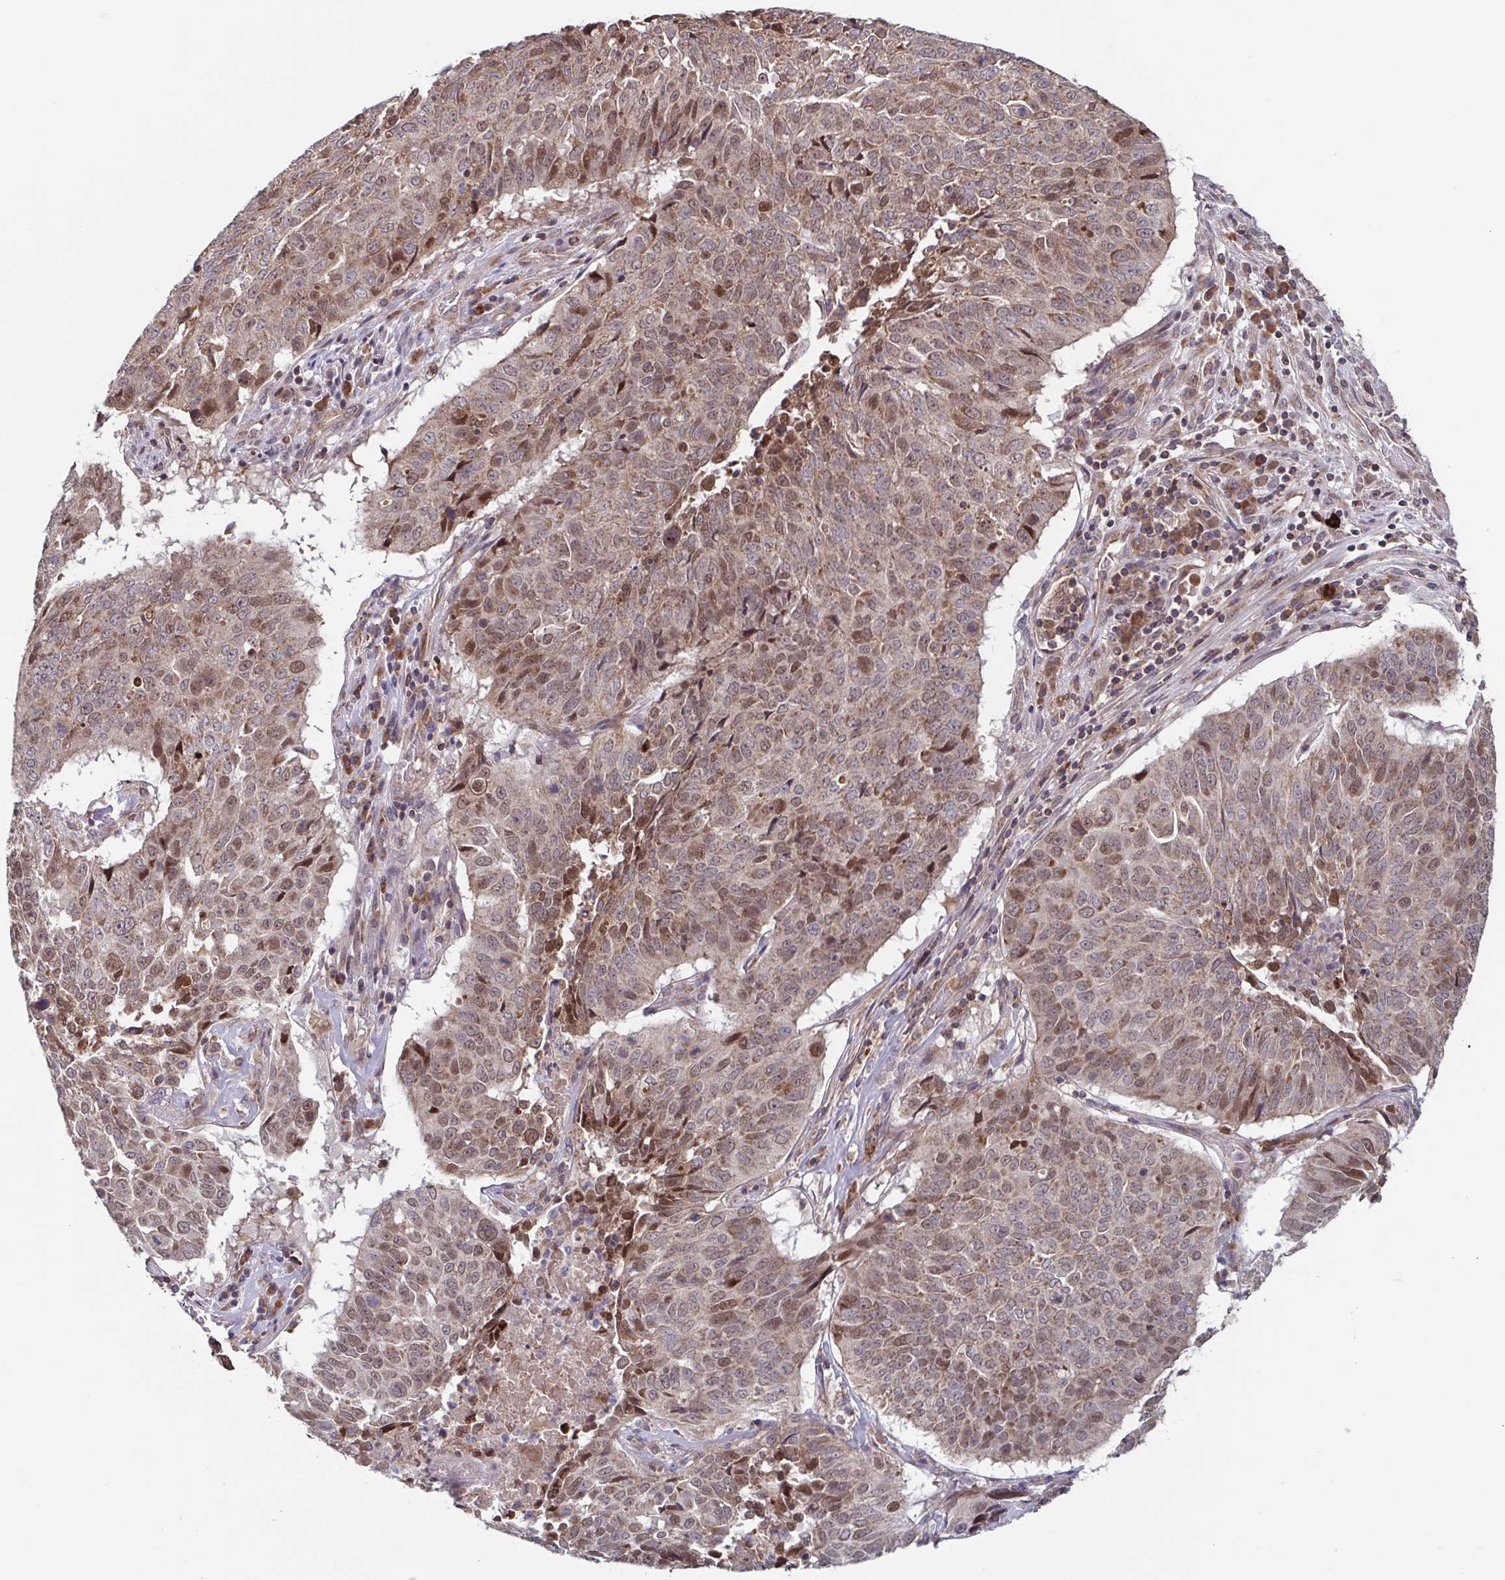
{"staining": {"intensity": "weak", "quantity": ">75%", "location": "cytoplasmic/membranous,nuclear"}, "tissue": "lung cancer", "cell_type": "Tumor cells", "image_type": "cancer", "snomed": [{"axis": "morphology", "description": "Normal tissue, NOS"}, {"axis": "morphology", "description": "Squamous cell carcinoma, NOS"}, {"axis": "topography", "description": "Bronchus"}, {"axis": "topography", "description": "Lung"}], "caption": "A micrograph of lung cancer (squamous cell carcinoma) stained for a protein exhibits weak cytoplasmic/membranous and nuclear brown staining in tumor cells.", "gene": "TTC19", "patient": {"sex": "male", "age": 64}}